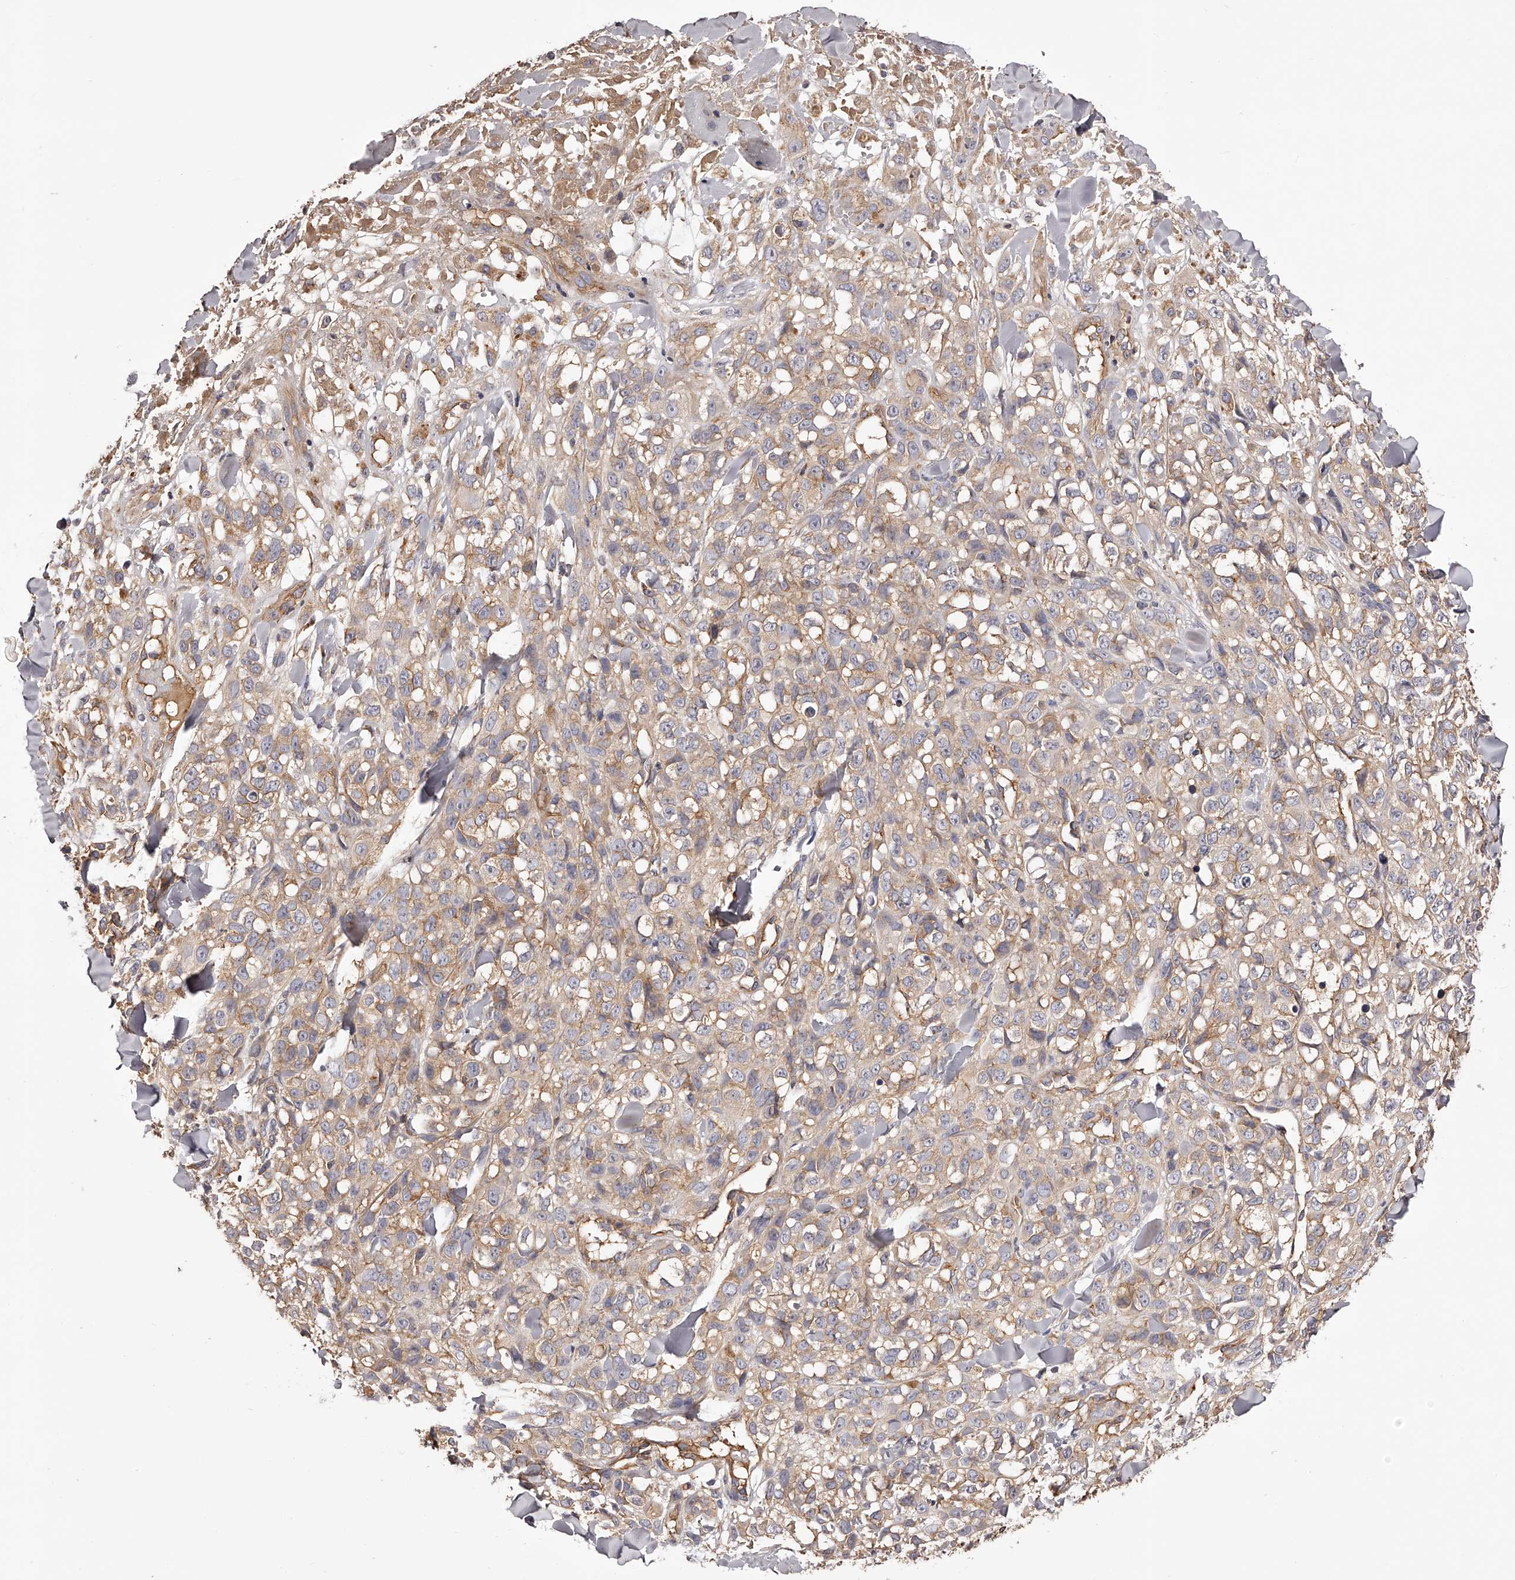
{"staining": {"intensity": "weak", "quantity": "25%-75%", "location": "cytoplasmic/membranous"}, "tissue": "melanoma", "cell_type": "Tumor cells", "image_type": "cancer", "snomed": [{"axis": "morphology", "description": "Malignant melanoma, Metastatic site"}, {"axis": "topography", "description": "Skin"}], "caption": "A low amount of weak cytoplasmic/membranous staining is present in about 25%-75% of tumor cells in melanoma tissue.", "gene": "LTV1", "patient": {"sex": "female", "age": 72}}